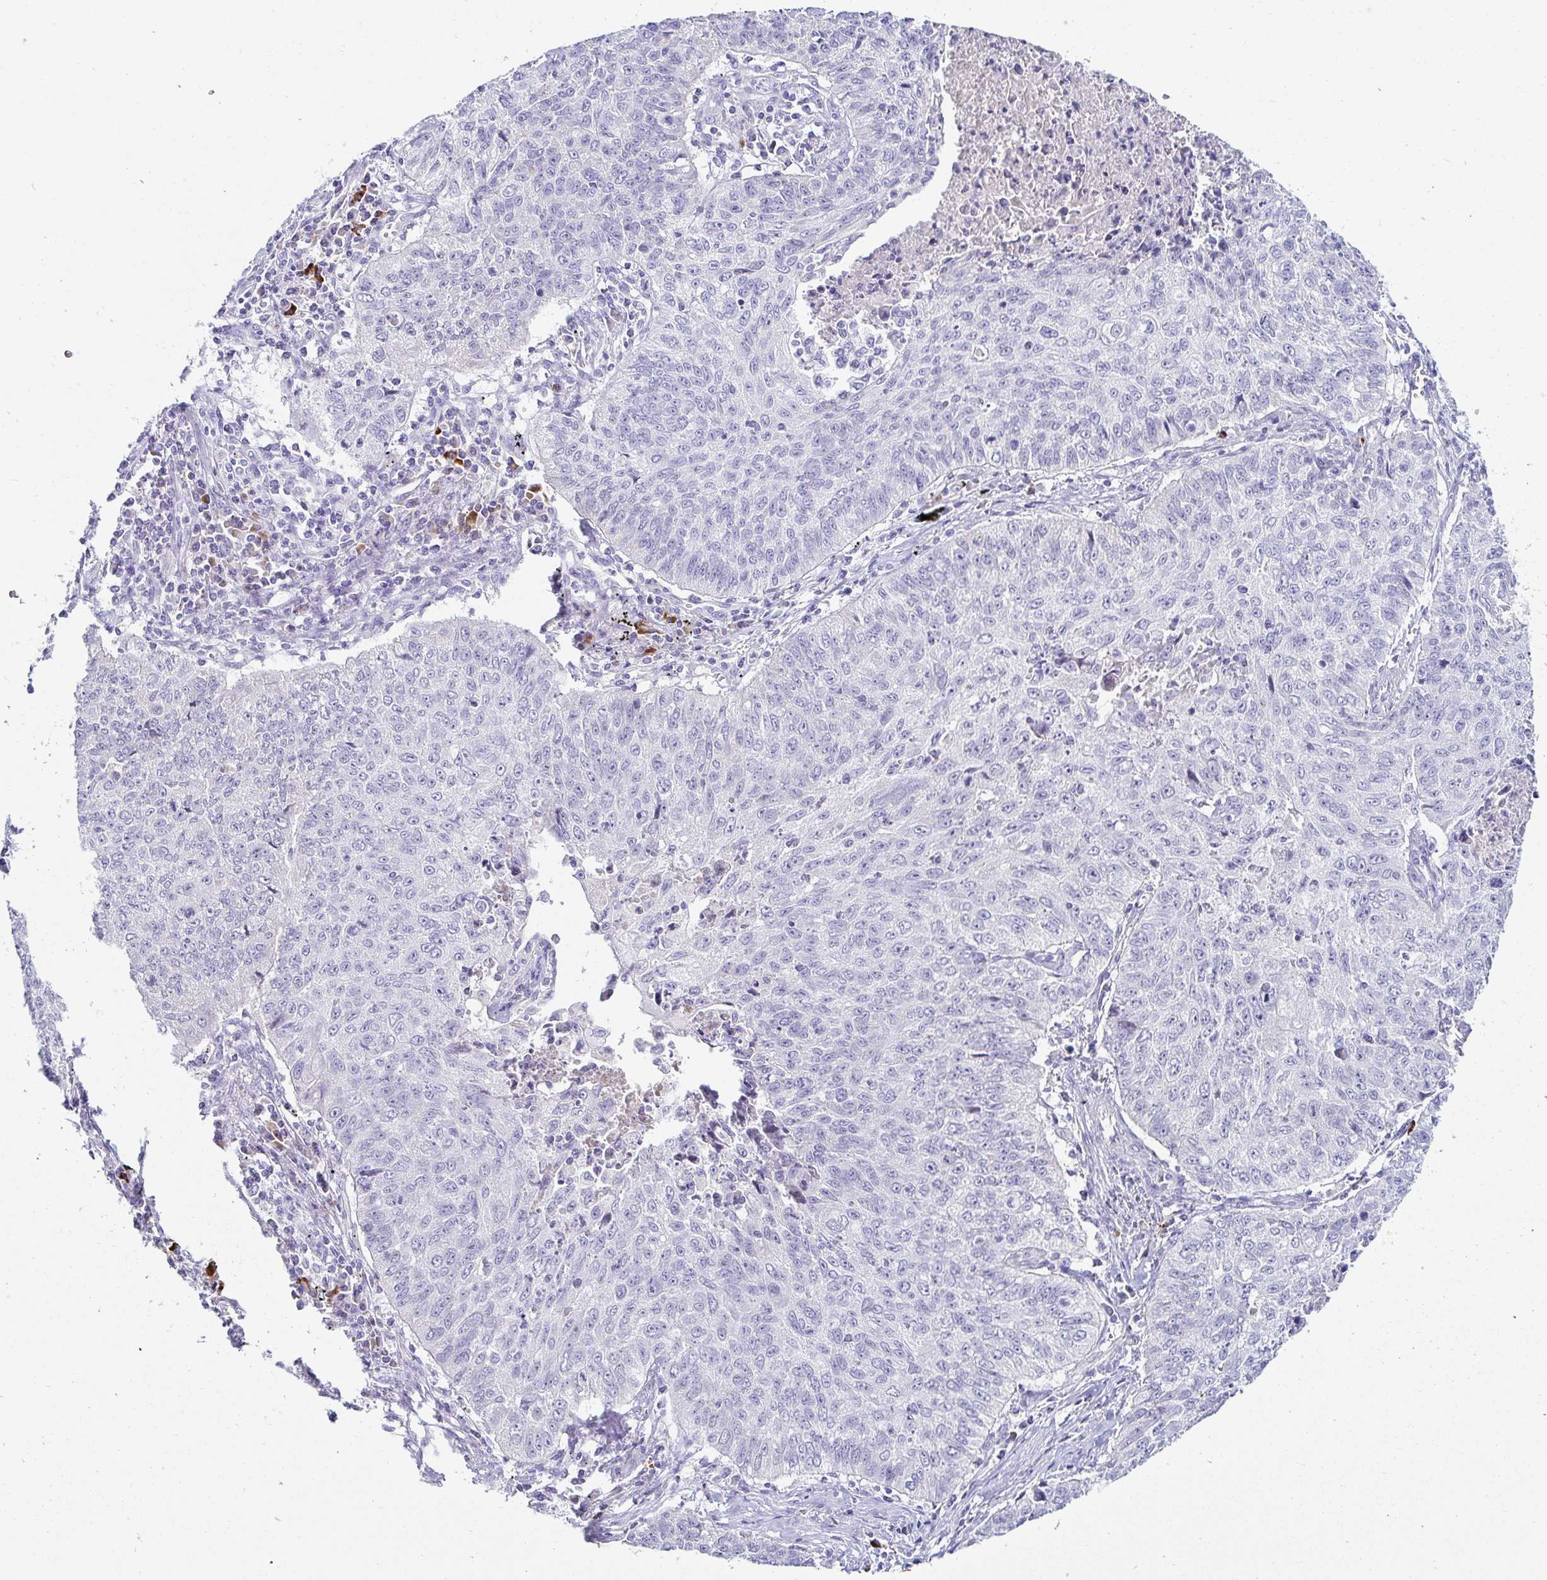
{"staining": {"intensity": "negative", "quantity": "none", "location": "none"}, "tissue": "lung cancer", "cell_type": "Tumor cells", "image_type": "cancer", "snomed": [{"axis": "morphology", "description": "Normal morphology"}, {"axis": "morphology", "description": "Aneuploidy"}, {"axis": "morphology", "description": "Squamous cell carcinoma, NOS"}, {"axis": "topography", "description": "Lymph node"}, {"axis": "topography", "description": "Lung"}], "caption": "IHC of human lung cancer exhibits no expression in tumor cells. (DAB IHC visualized using brightfield microscopy, high magnification).", "gene": "C4orf17", "patient": {"sex": "female", "age": 76}}